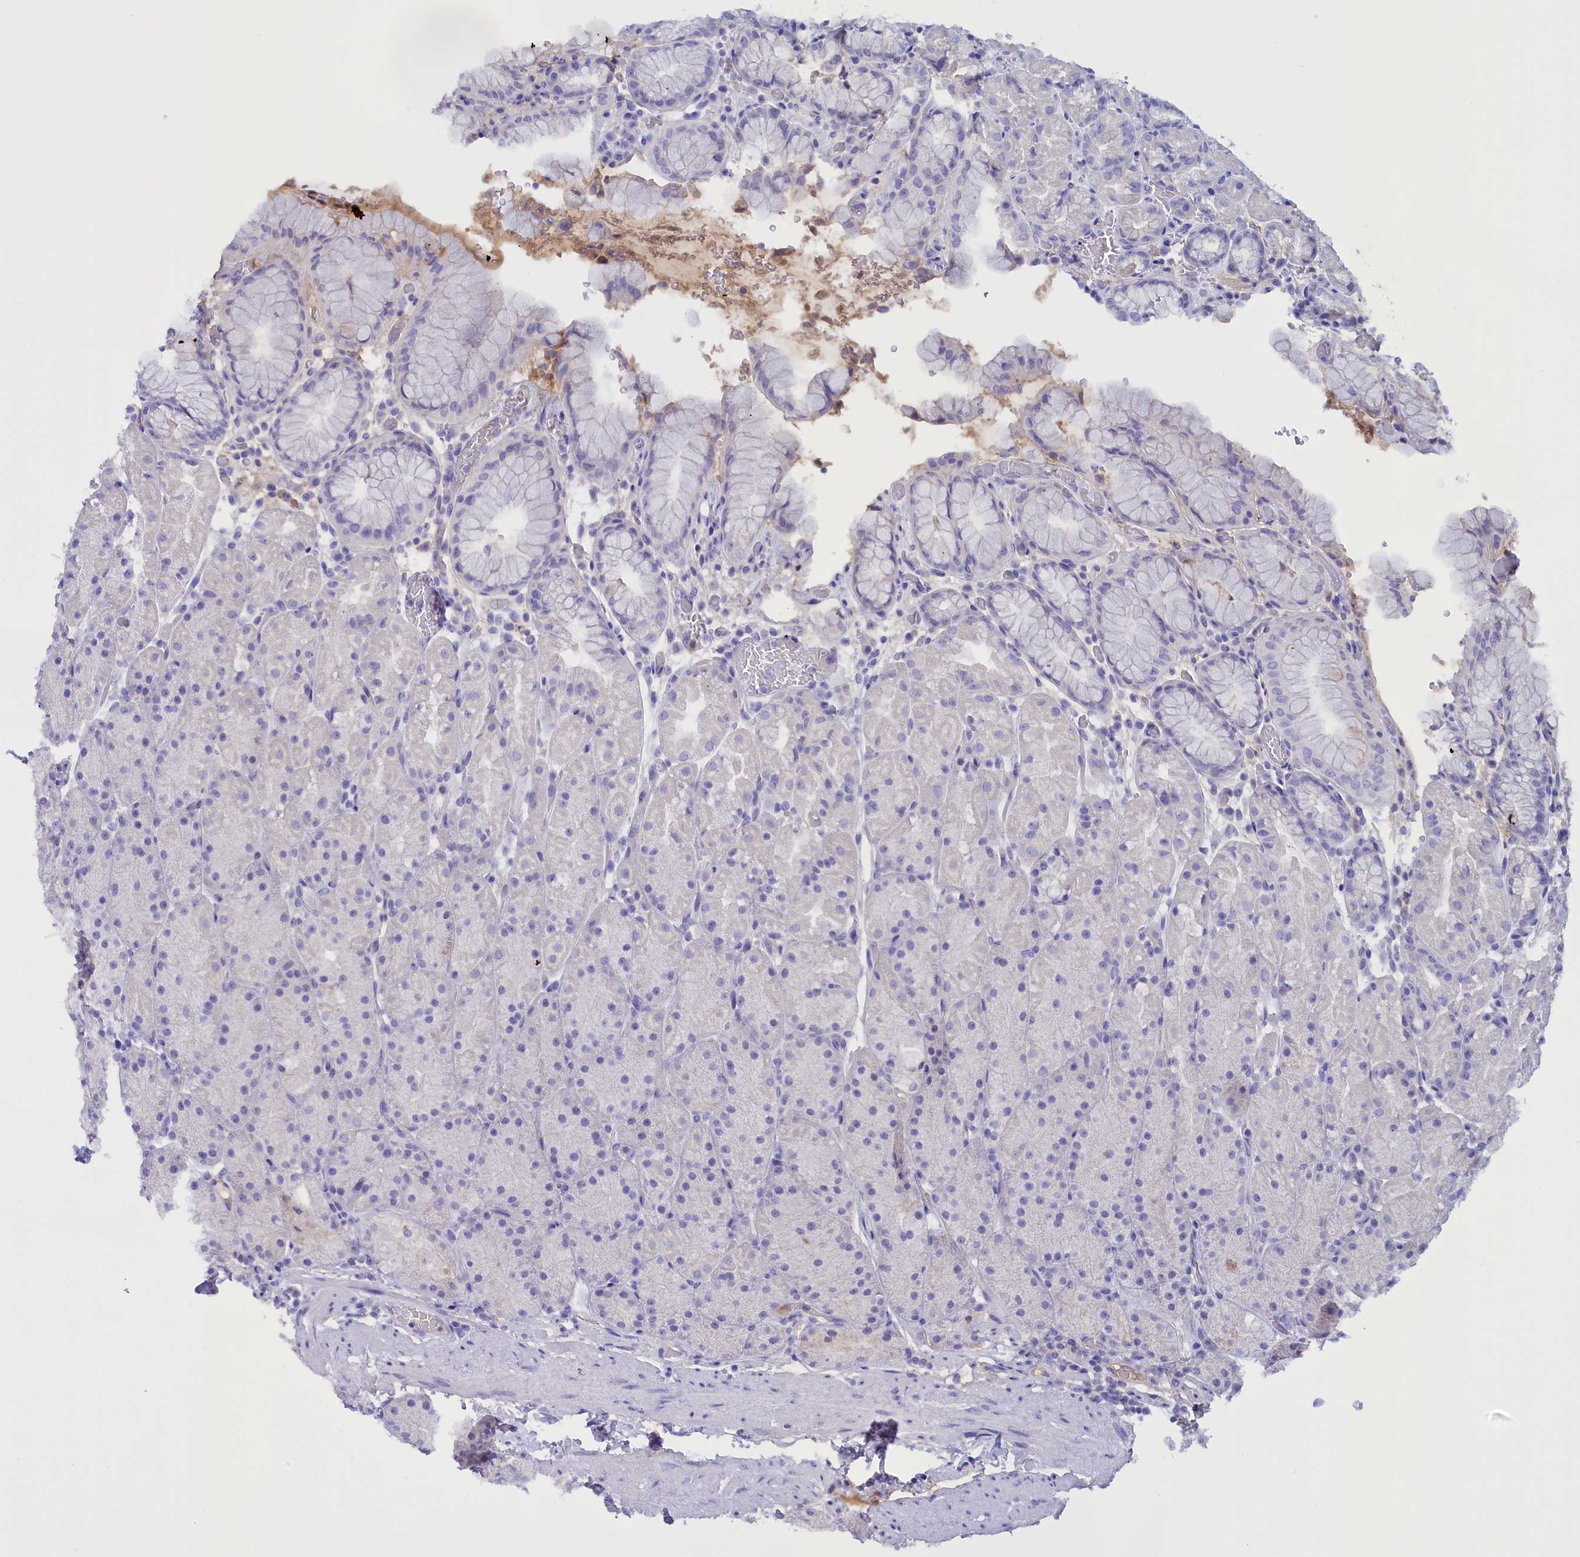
{"staining": {"intensity": "negative", "quantity": "none", "location": "none"}, "tissue": "stomach", "cell_type": "Glandular cells", "image_type": "normal", "snomed": [{"axis": "morphology", "description": "Normal tissue, NOS"}, {"axis": "topography", "description": "Stomach, upper"}, {"axis": "topography", "description": "Stomach, lower"}], "caption": "The micrograph displays no significant positivity in glandular cells of stomach.", "gene": "PROK2", "patient": {"sex": "male", "age": 67}}